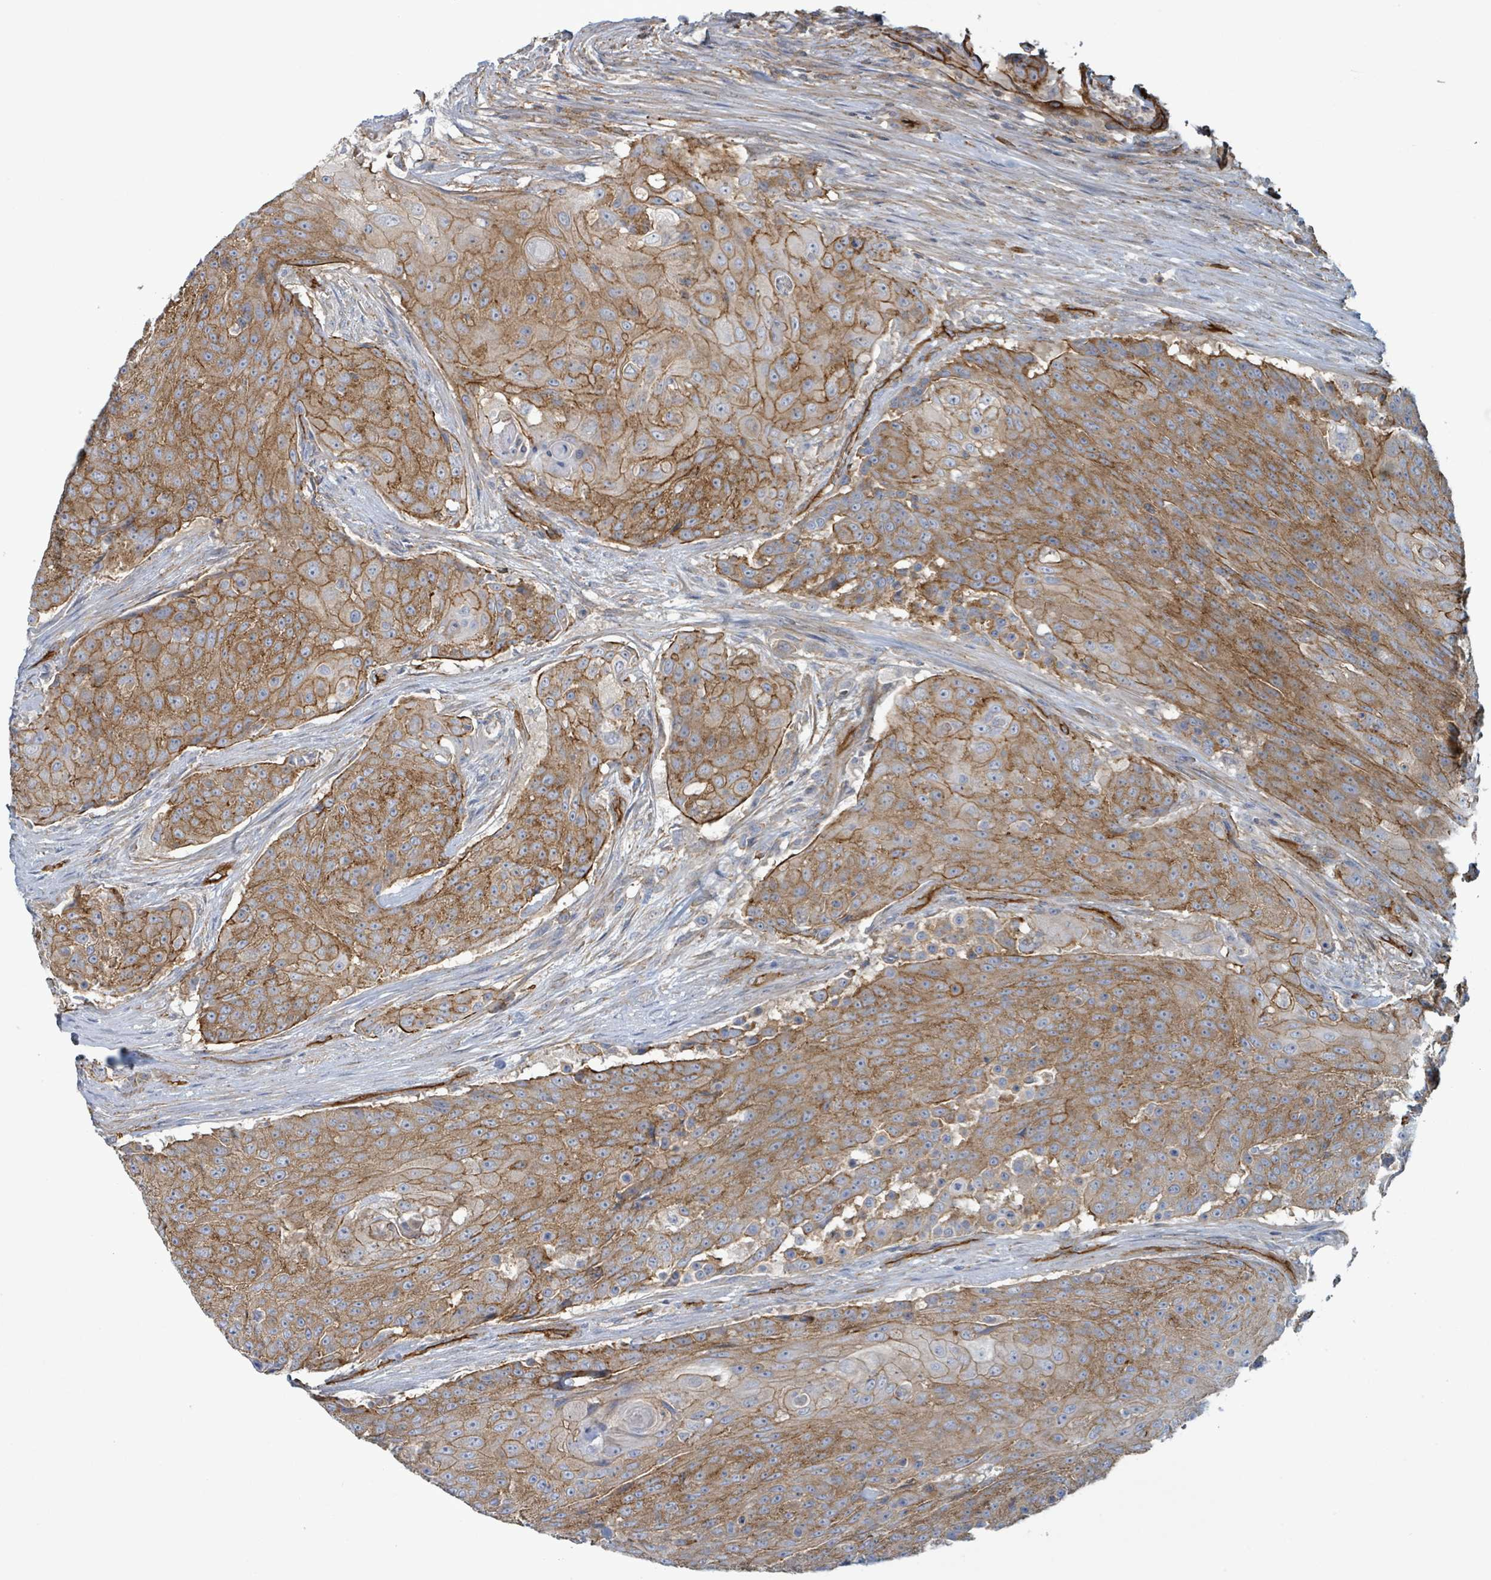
{"staining": {"intensity": "moderate", "quantity": ">75%", "location": "cytoplasmic/membranous"}, "tissue": "urothelial cancer", "cell_type": "Tumor cells", "image_type": "cancer", "snomed": [{"axis": "morphology", "description": "Urothelial carcinoma, High grade"}, {"axis": "topography", "description": "Urinary bladder"}], "caption": "Immunohistochemistry (DAB) staining of high-grade urothelial carcinoma displays moderate cytoplasmic/membranous protein positivity in approximately >75% of tumor cells. (Brightfield microscopy of DAB IHC at high magnification).", "gene": "LDOC1", "patient": {"sex": "female", "age": 63}}